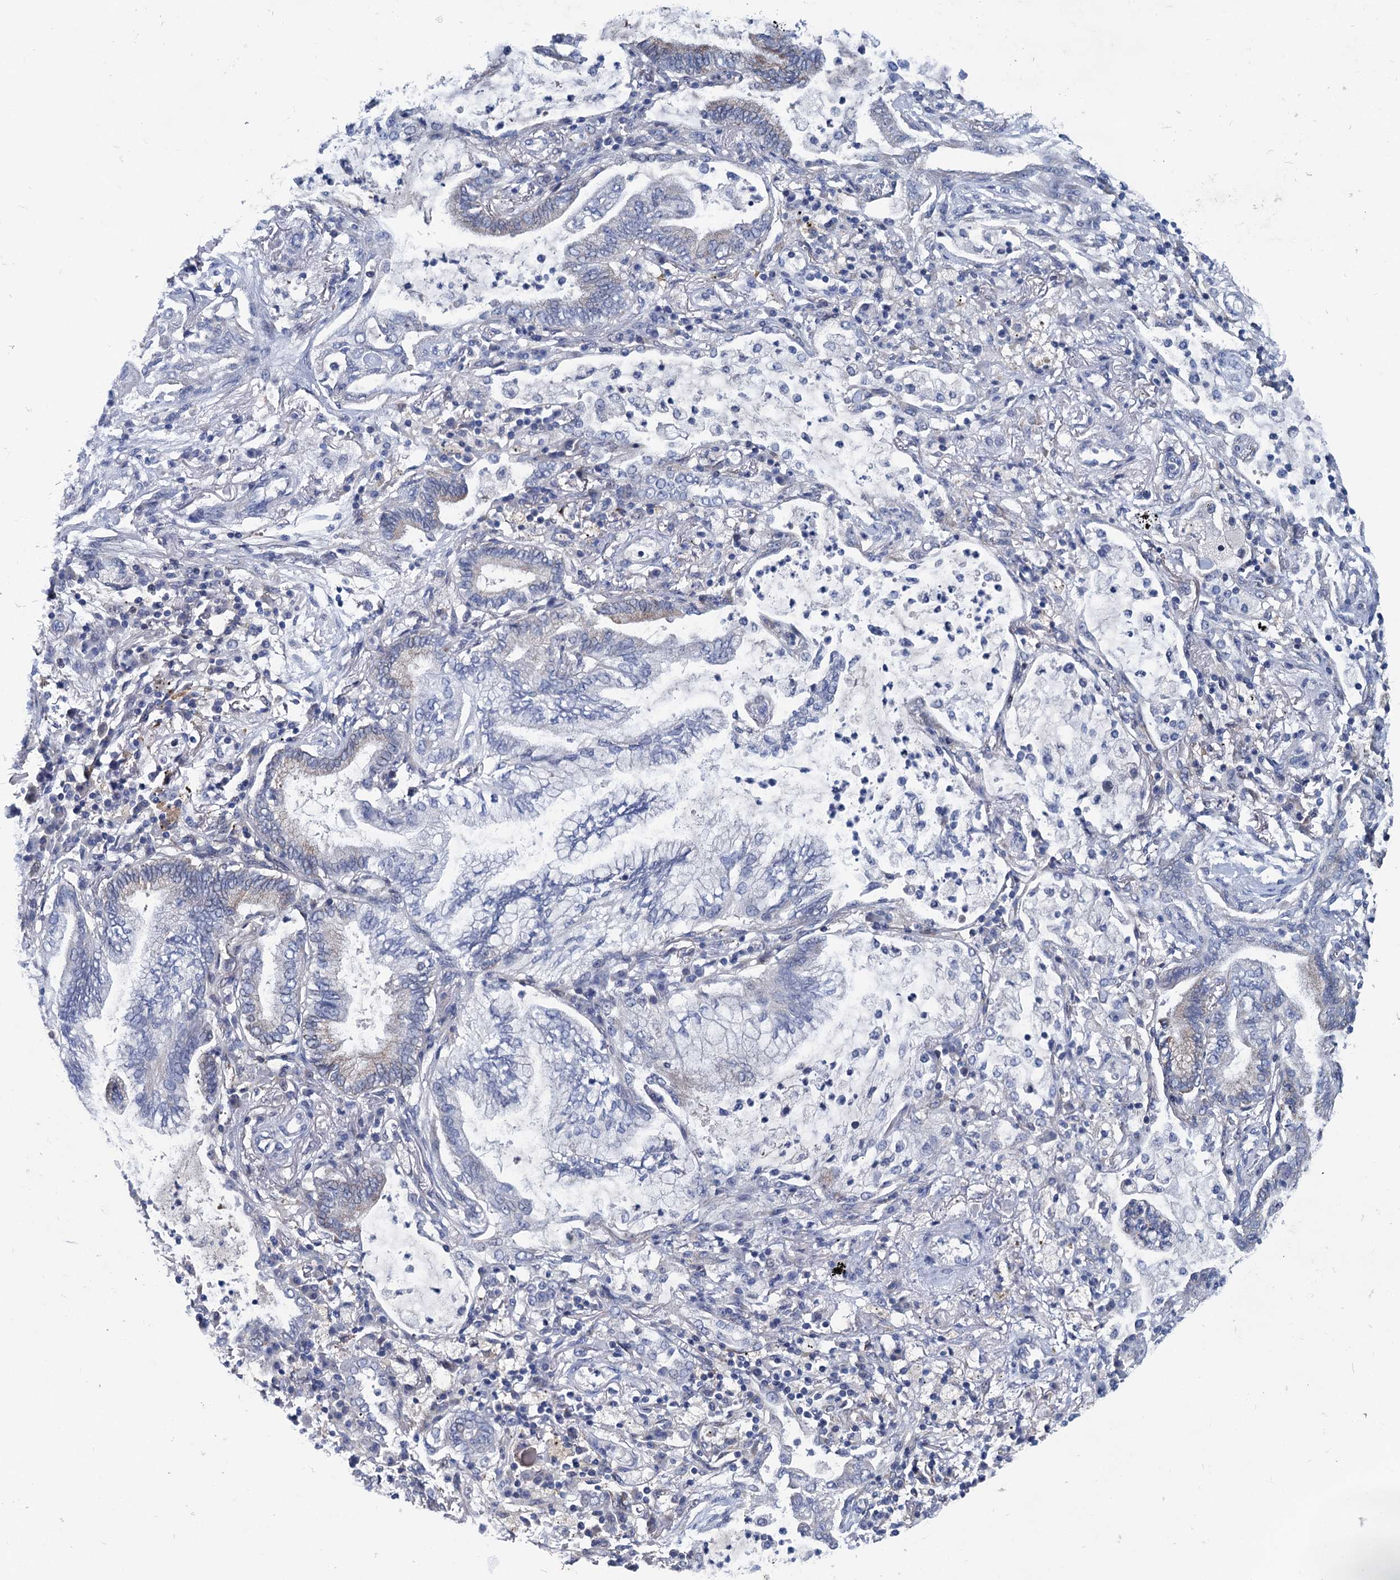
{"staining": {"intensity": "negative", "quantity": "none", "location": "none"}, "tissue": "lung cancer", "cell_type": "Tumor cells", "image_type": "cancer", "snomed": [{"axis": "morphology", "description": "Adenocarcinoma, NOS"}, {"axis": "topography", "description": "Lung"}], "caption": "IHC micrograph of neoplastic tissue: lung cancer stained with DAB shows no significant protein staining in tumor cells.", "gene": "CHDH", "patient": {"sex": "female", "age": 70}}